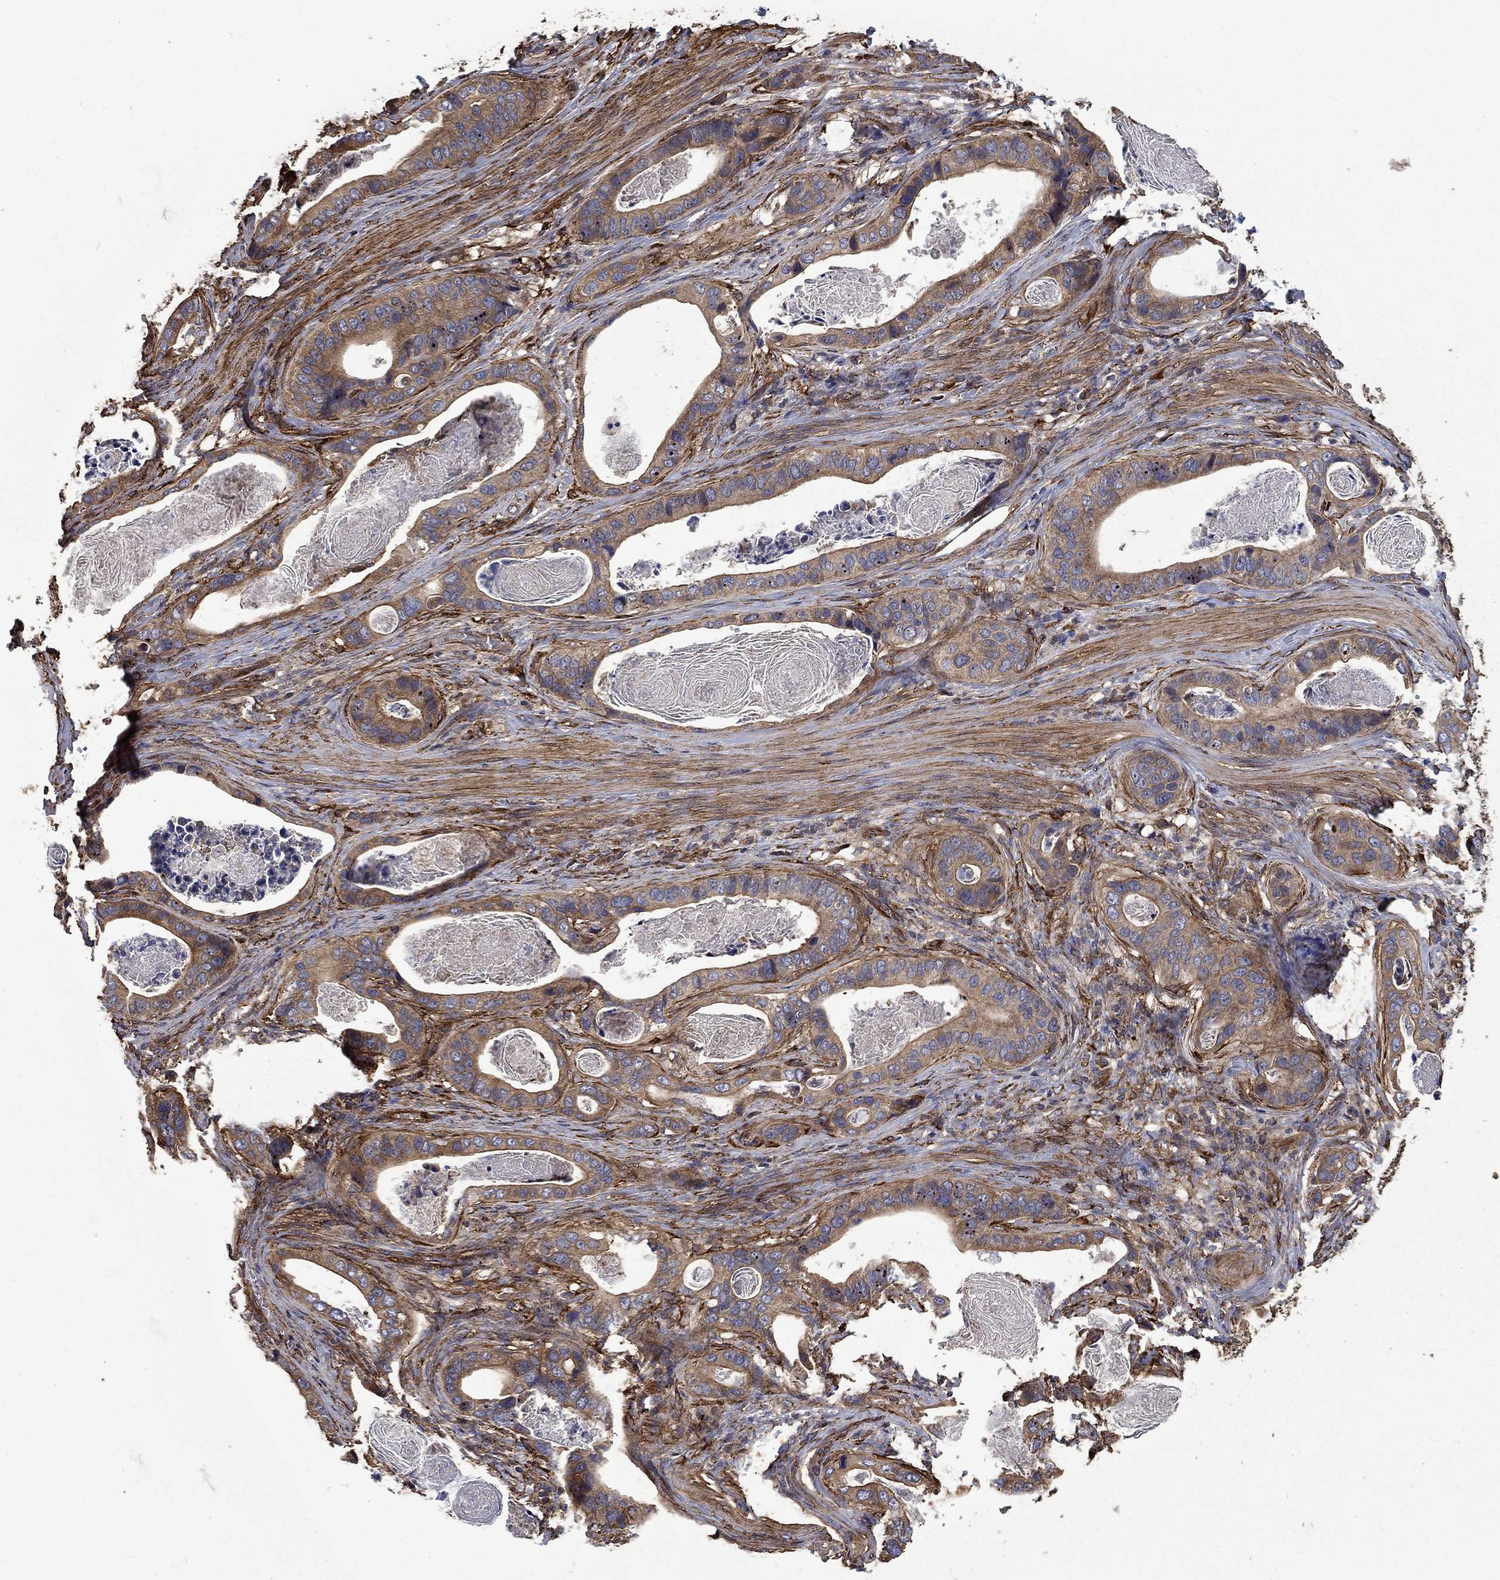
{"staining": {"intensity": "moderate", "quantity": ">75%", "location": "cytoplasmic/membranous"}, "tissue": "stomach cancer", "cell_type": "Tumor cells", "image_type": "cancer", "snomed": [{"axis": "morphology", "description": "Adenocarcinoma, NOS"}, {"axis": "topography", "description": "Stomach"}], "caption": "About >75% of tumor cells in stomach adenocarcinoma display moderate cytoplasmic/membranous protein expression as visualized by brown immunohistochemical staining.", "gene": "CUTC", "patient": {"sex": "male", "age": 84}}